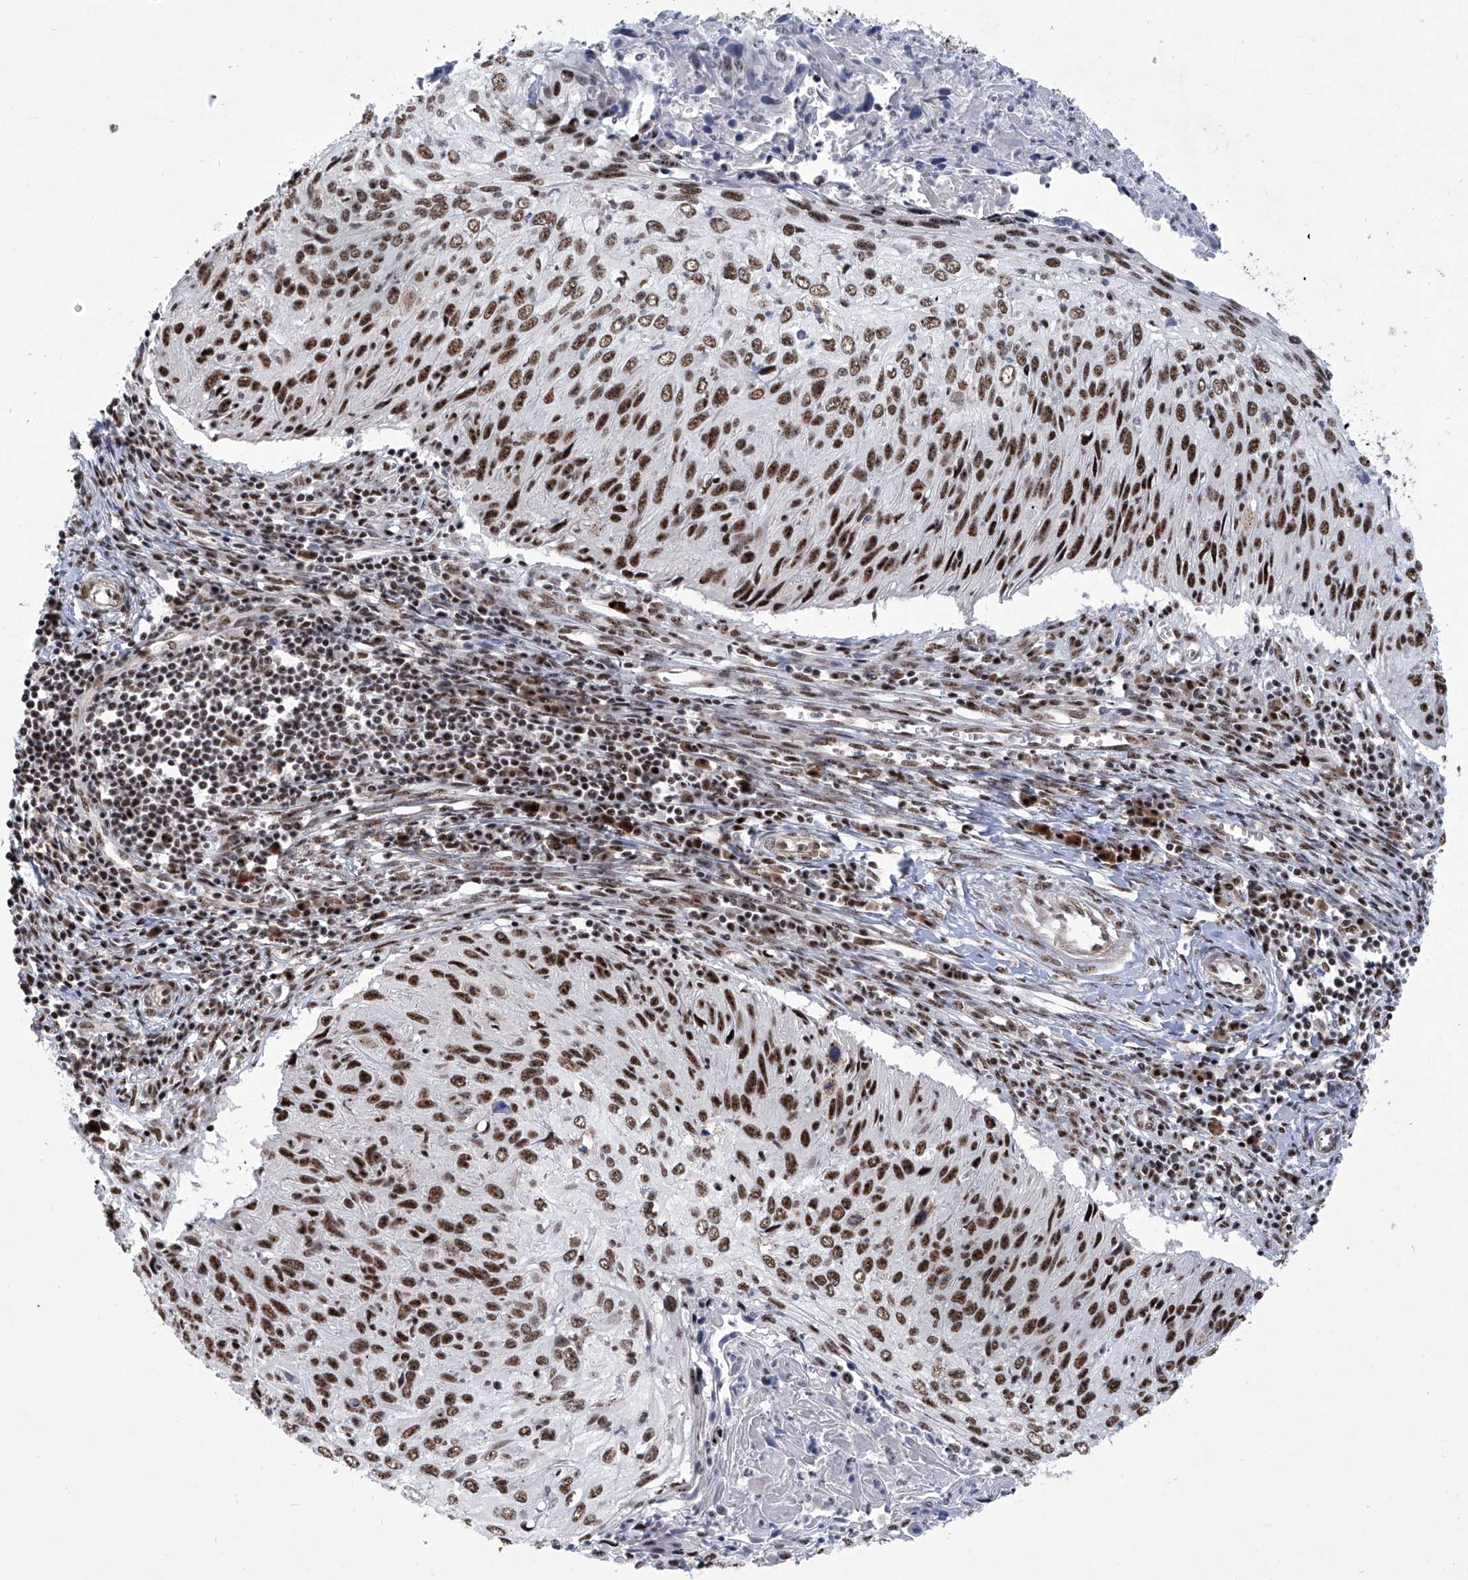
{"staining": {"intensity": "strong", "quantity": ">75%", "location": "nuclear"}, "tissue": "cervical cancer", "cell_type": "Tumor cells", "image_type": "cancer", "snomed": [{"axis": "morphology", "description": "Squamous cell carcinoma, NOS"}, {"axis": "topography", "description": "Cervix"}], "caption": "Immunohistochemical staining of cervical cancer exhibits strong nuclear protein positivity in approximately >75% of tumor cells.", "gene": "FBXL4", "patient": {"sex": "female", "age": 51}}